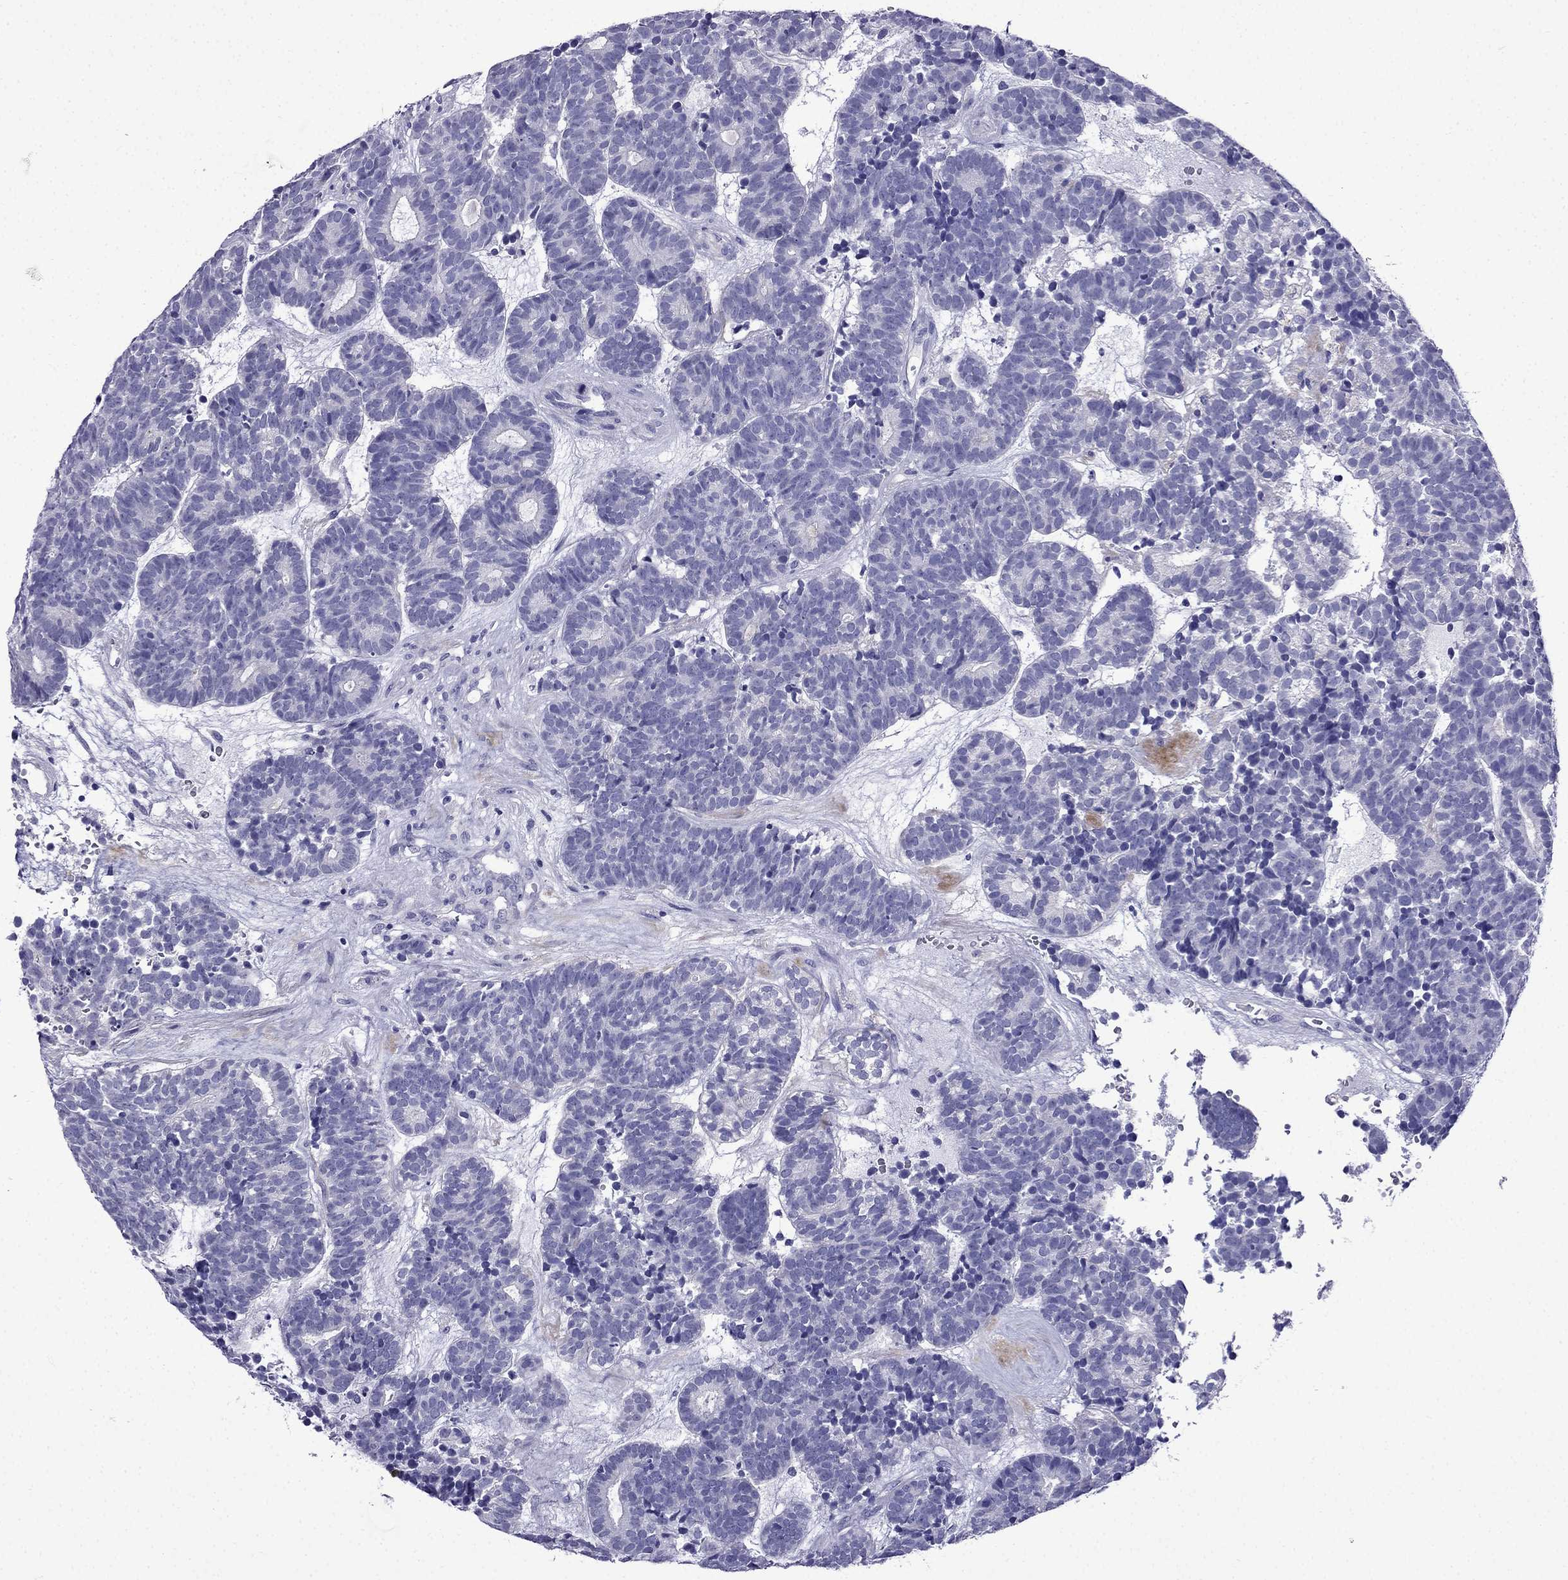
{"staining": {"intensity": "negative", "quantity": "none", "location": "none"}, "tissue": "head and neck cancer", "cell_type": "Tumor cells", "image_type": "cancer", "snomed": [{"axis": "morphology", "description": "Adenocarcinoma, NOS"}, {"axis": "topography", "description": "Head-Neck"}], "caption": "Head and neck adenocarcinoma stained for a protein using immunohistochemistry (IHC) reveals no staining tumor cells.", "gene": "ERC2", "patient": {"sex": "female", "age": 81}}